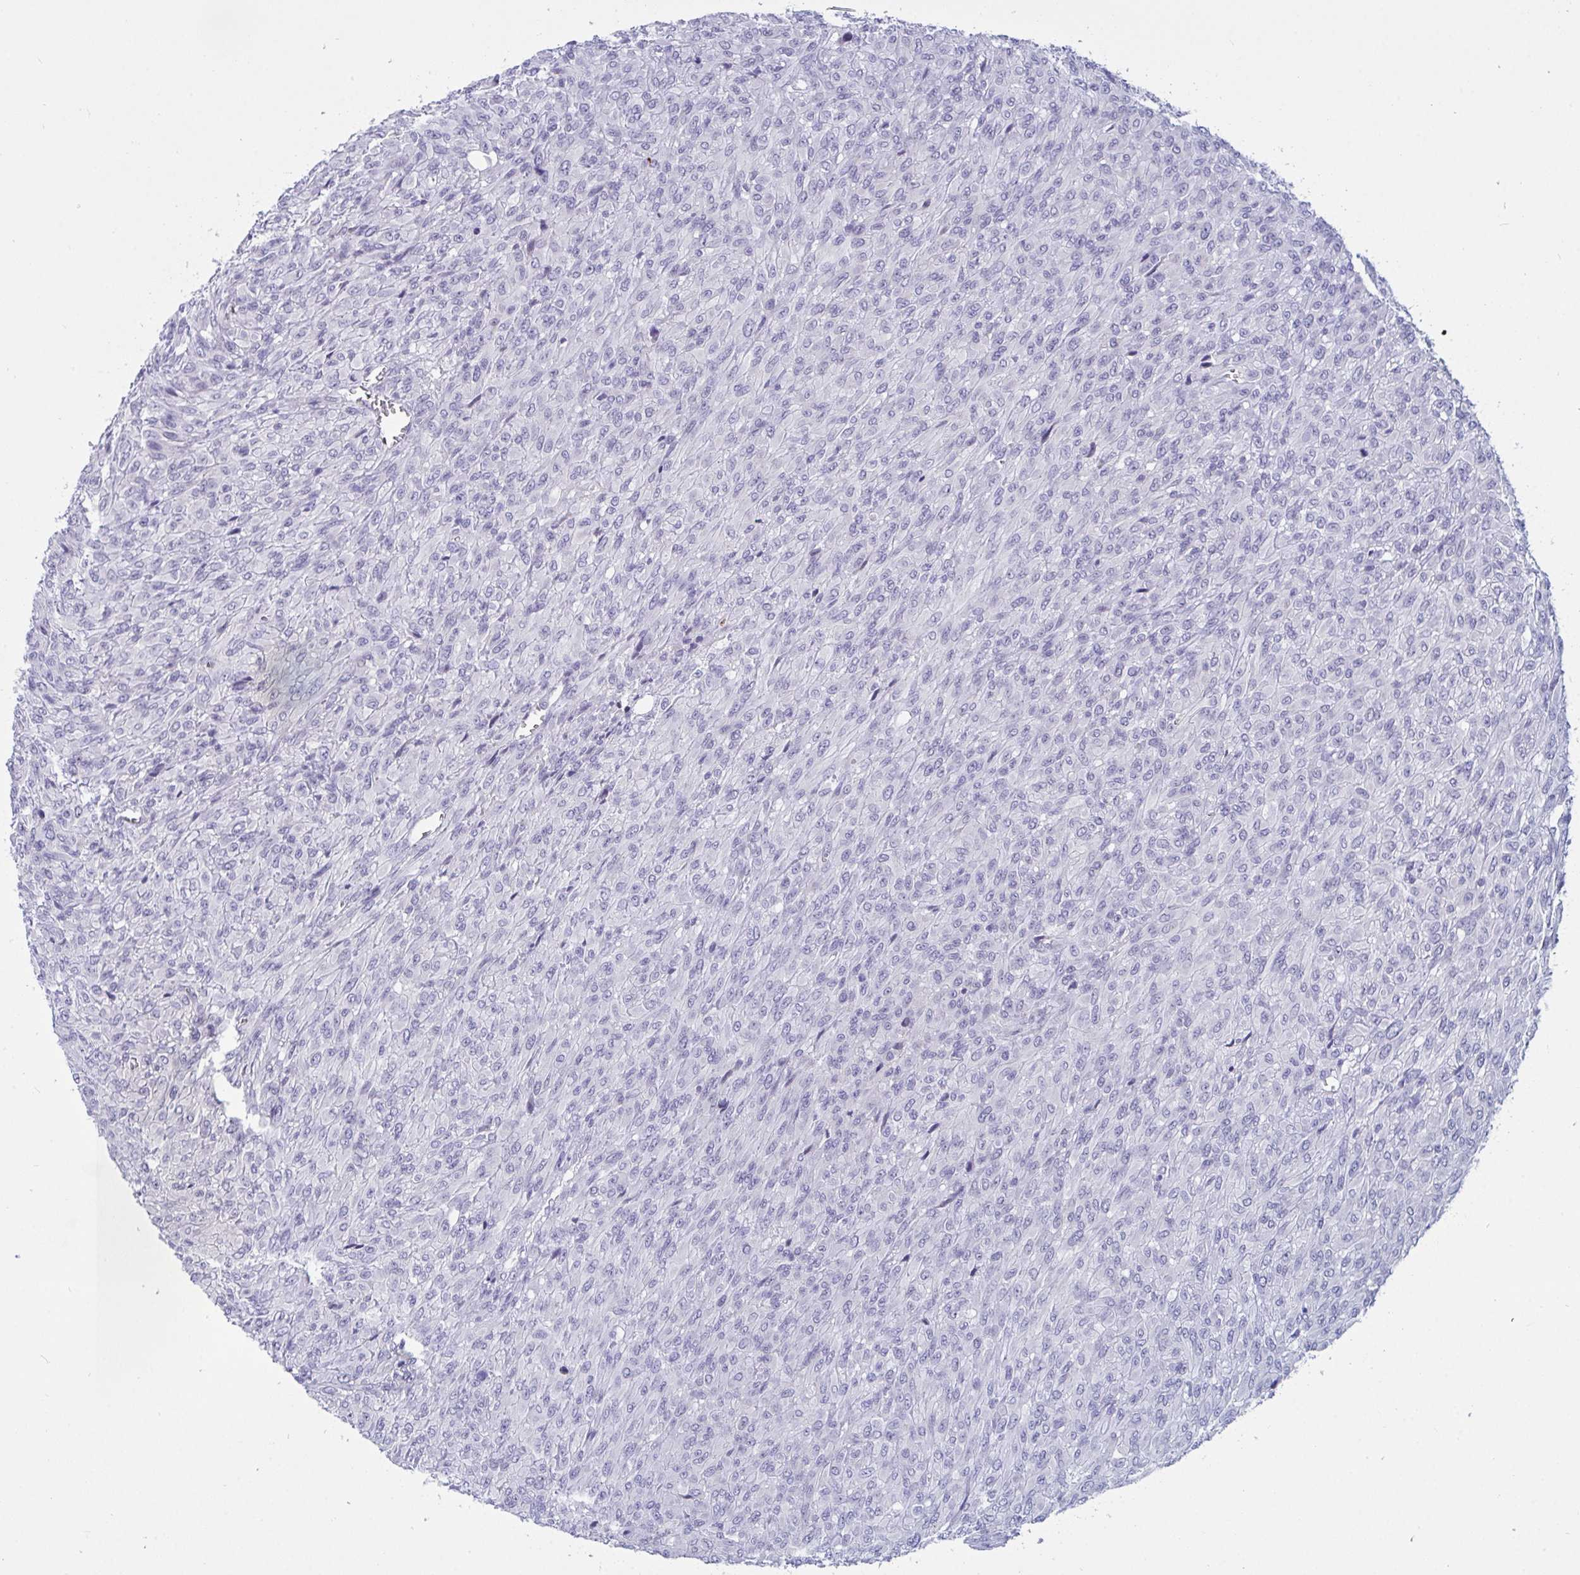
{"staining": {"intensity": "negative", "quantity": "none", "location": "none"}, "tissue": "renal cancer", "cell_type": "Tumor cells", "image_type": "cancer", "snomed": [{"axis": "morphology", "description": "Adenocarcinoma, NOS"}, {"axis": "topography", "description": "Kidney"}], "caption": "Tumor cells show no significant protein positivity in renal cancer (adenocarcinoma).", "gene": "TAS2R38", "patient": {"sex": "male", "age": 58}}